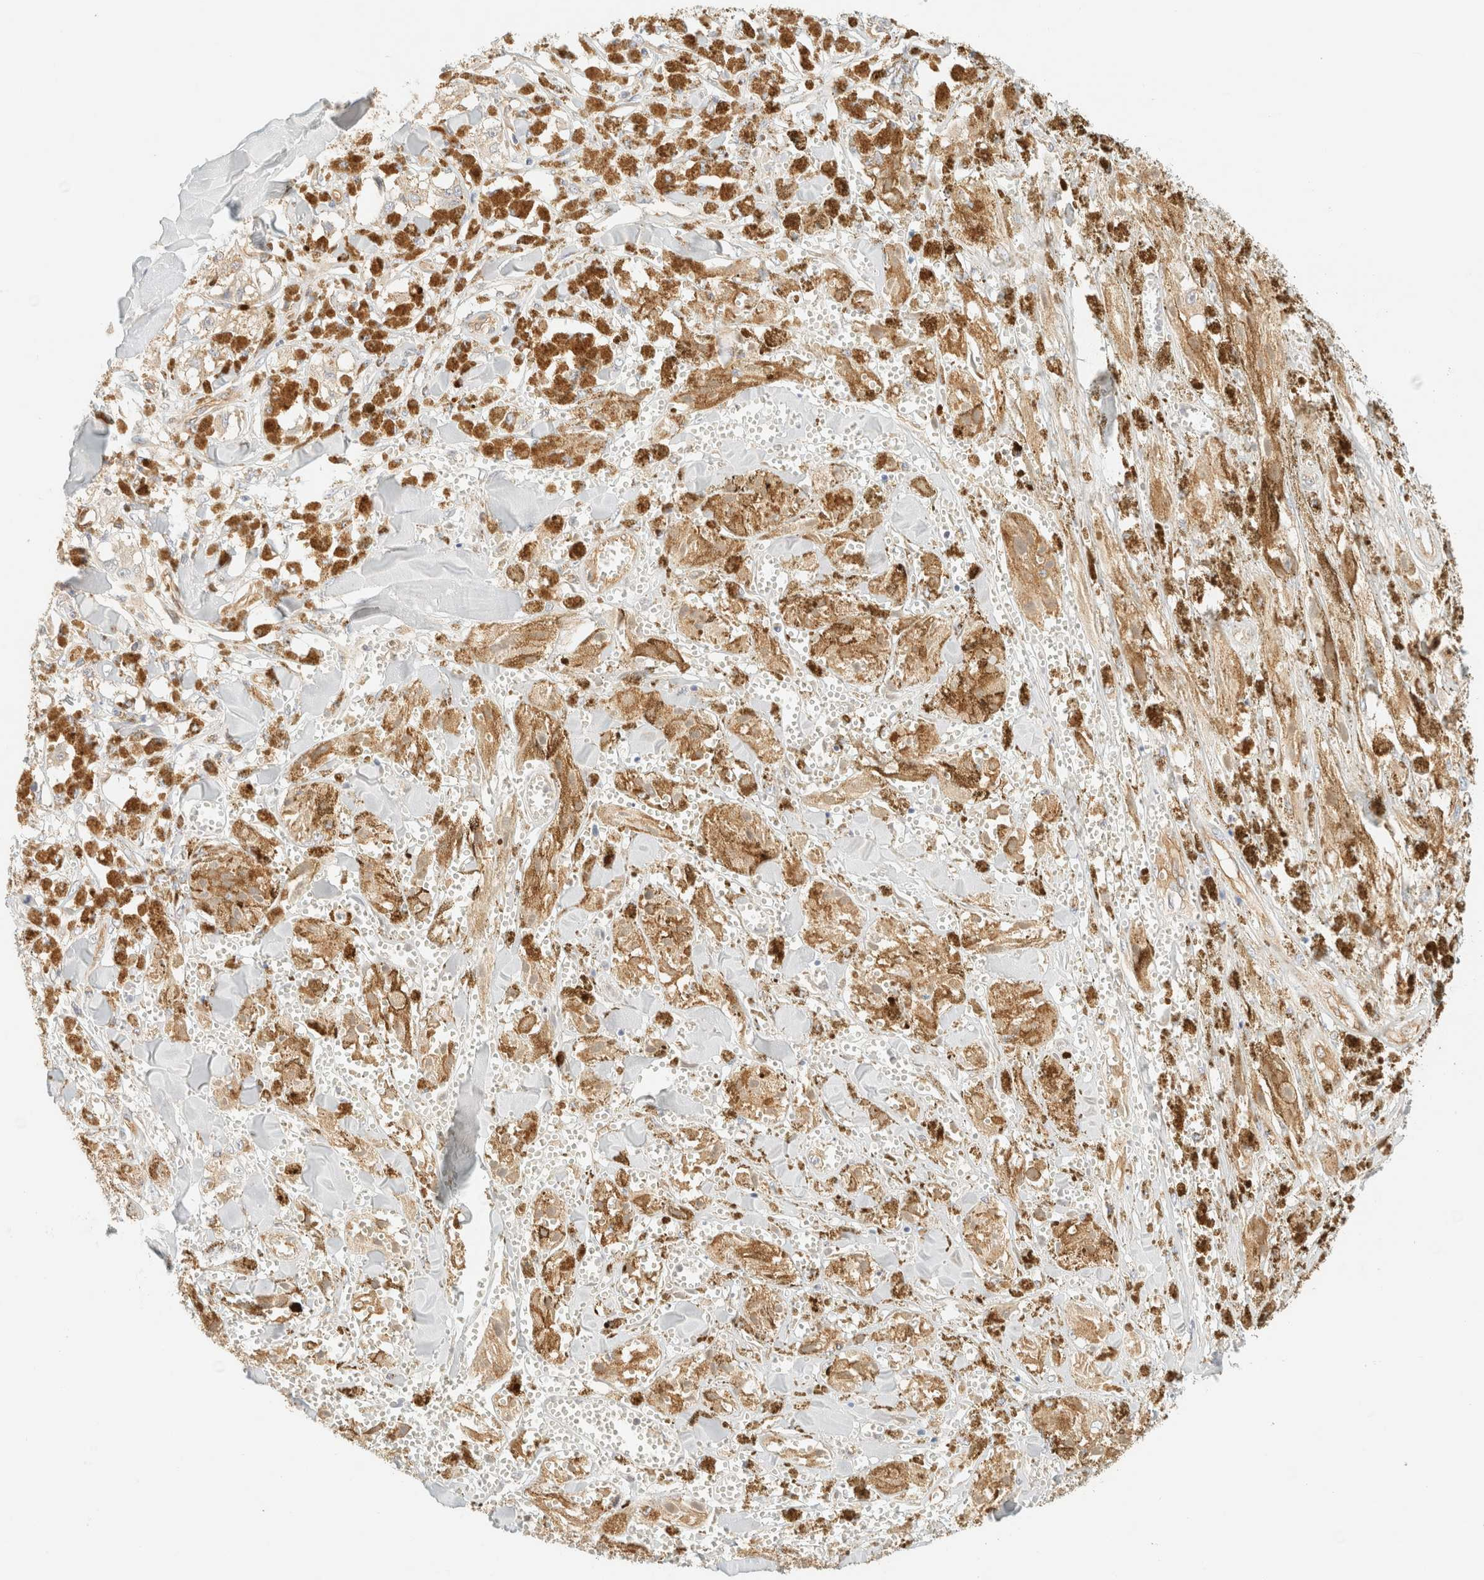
{"staining": {"intensity": "moderate", "quantity": ">75%", "location": "cytoplasmic/membranous"}, "tissue": "melanoma", "cell_type": "Tumor cells", "image_type": "cancer", "snomed": [{"axis": "morphology", "description": "Malignant melanoma, NOS"}, {"axis": "topography", "description": "Skin"}], "caption": "The histopathology image displays staining of melanoma, revealing moderate cytoplasmic/membranous protein positivity (brown color) within tumor cells. (DAB IHC, brown staining for protein, blue staining for nuclei).", "gene": "FHOD1", "patient": {"sex": "male", "age": 88}}